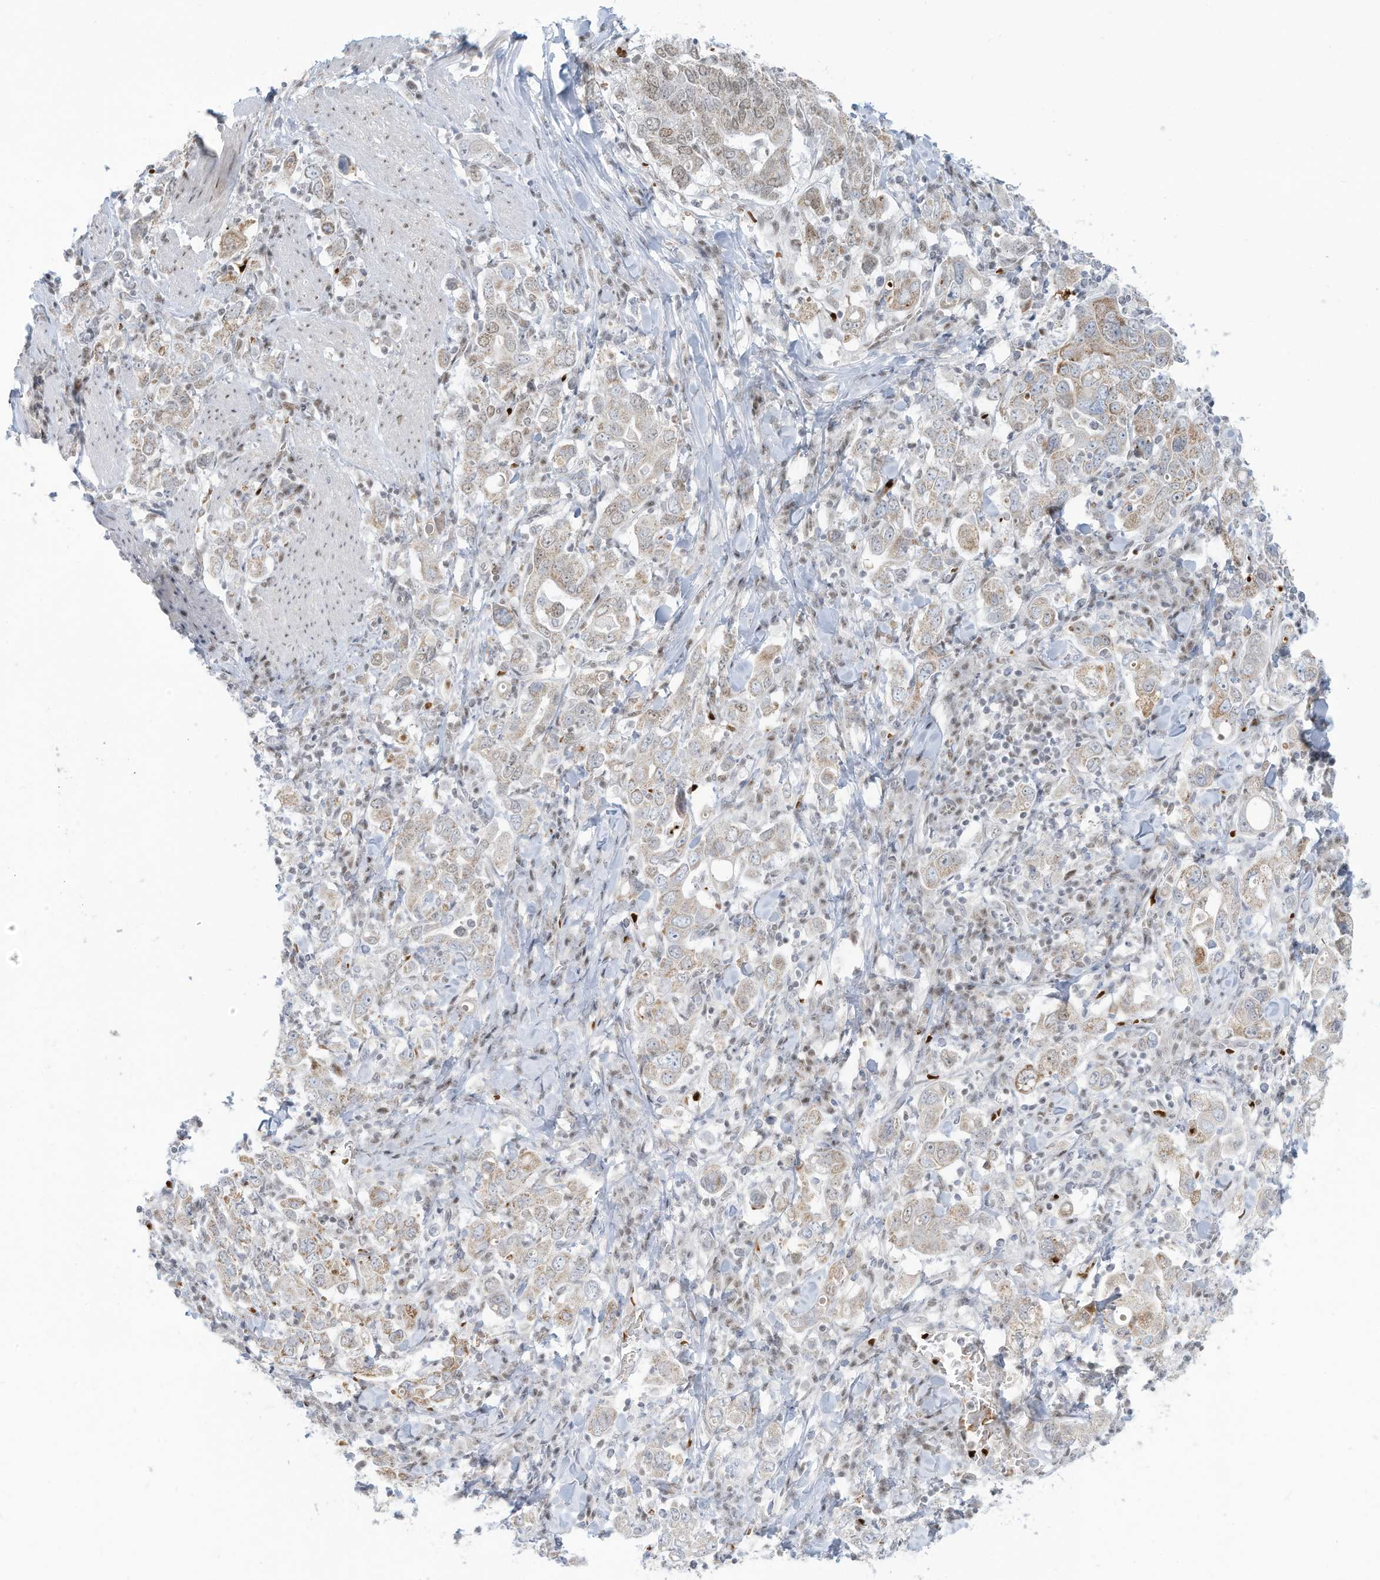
{"staining": {"intensity": "weak", "quantity": "25%-75%", "location": "cytoplasmic/membranous,nuclear"}, "tissue": "stomach cancer", "cell_type": "Tumor cells", "image_type": "cancer", "snomed": [{"axis": "morphology", "description": "Adenocarcinoma, NOS"}, {"axis": "topography", "description": "Stomach, upper"}], "caption": "Immunohistochemical staining of human stomach cancer (adenocarcinoma) exhibits low levels of weak cytoplasmic/membranous and nuclear staining in approximately 25%-75% of tumor cells.", "gene": "ECT2L", "patient": {"sex": "male", "age": 62}}